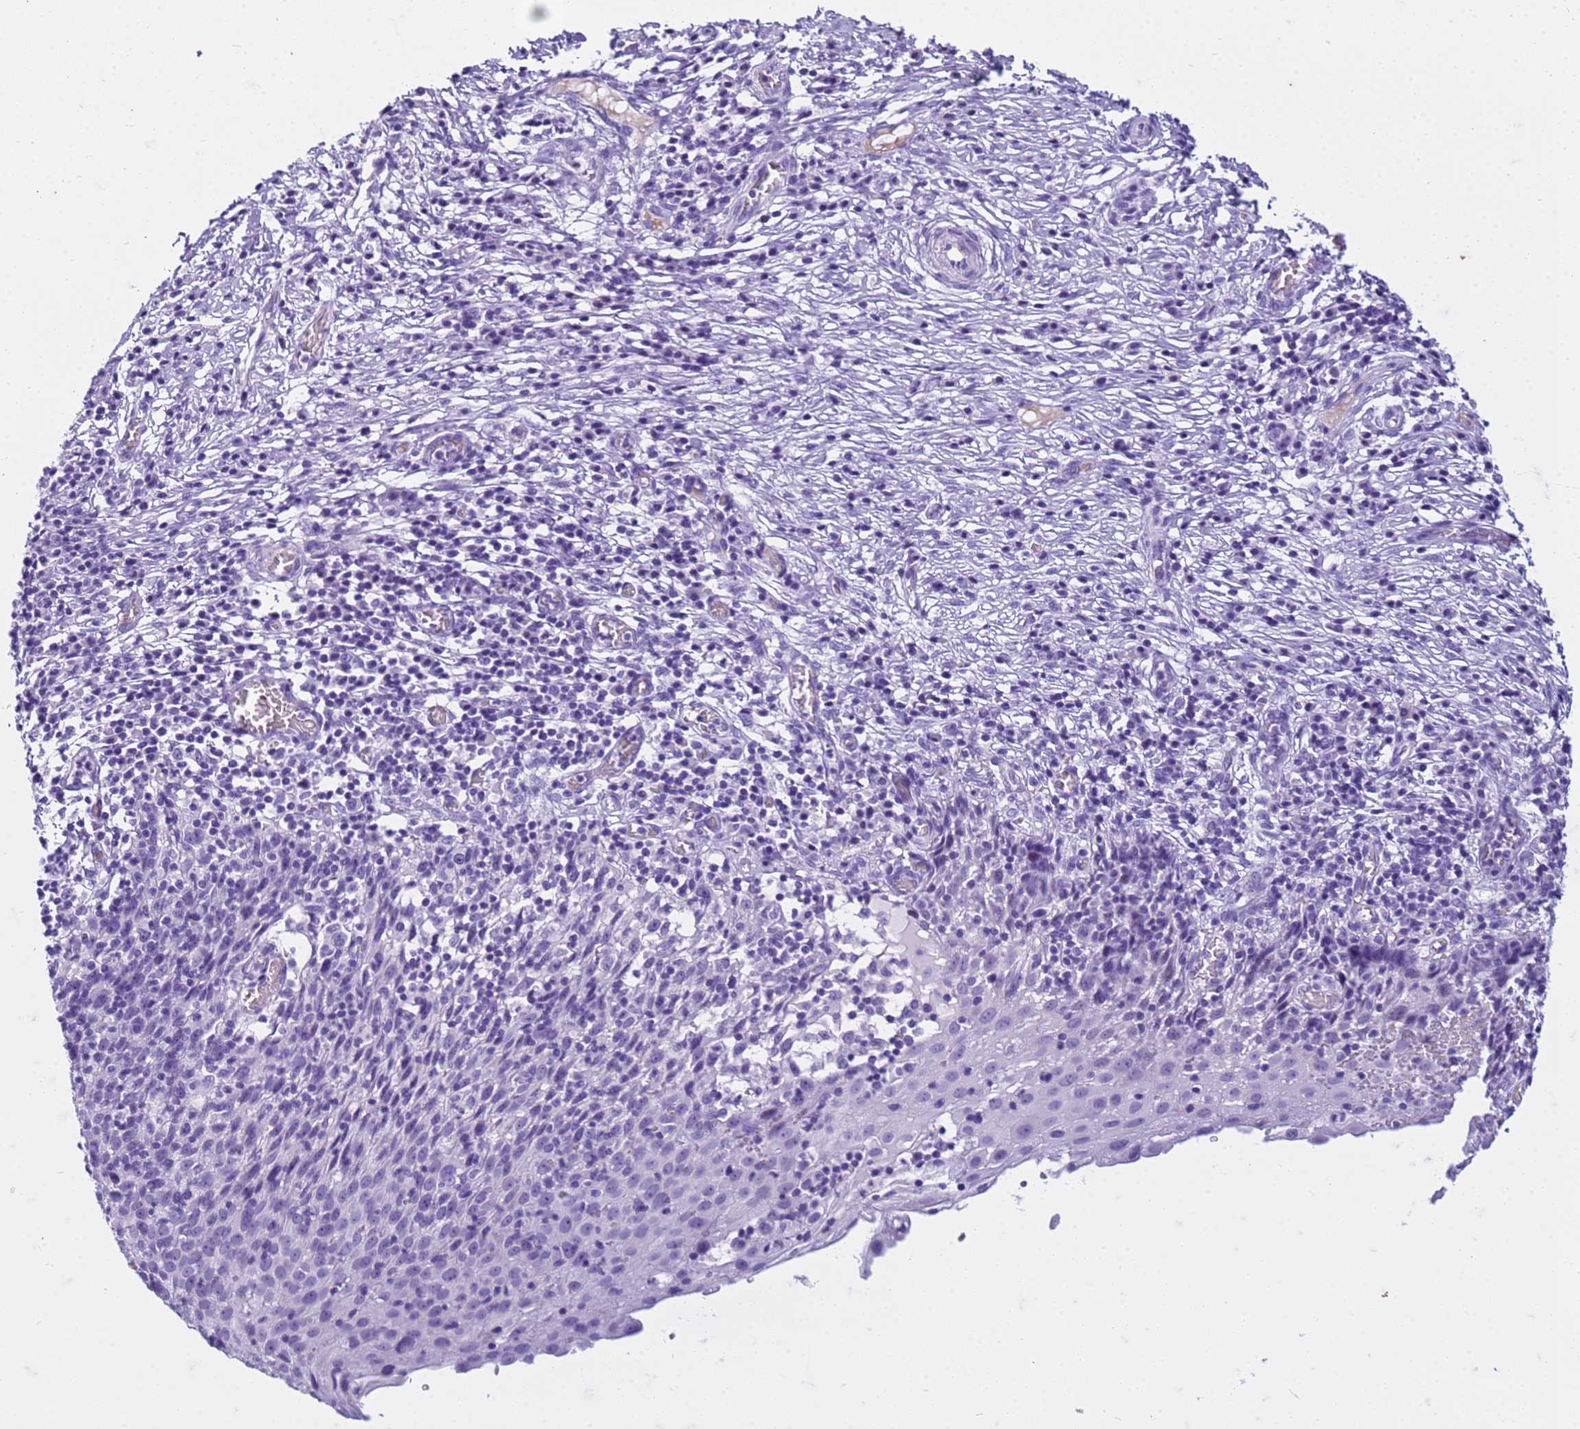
{"staining": {"intensity": "negative", "quantity": "none", "location": "none"}, "tissue": "cervical cancer", "cell_type": "Tumor cells", "image_type": "cancer", "snomed": [{"axis": "morphology", "description": "Squamous cell carcinoma, NOS"}, {"axis": "topography", "description": "Cervix"}], "caption": "An IHC micrograph of cervical squamous cell carcinoma is shown. There is no staining in tumor cells of cervical squamous cell carcinoma. Brightfield microscopy of immunohistochemistry (IHC) stained with DAB (3,3'-diaminobenzidine) (brown) and hematoxylin (blue), captured at high magnification.", "gene": "CFAP100", "patient": {"sex": "female", "age": 50}}